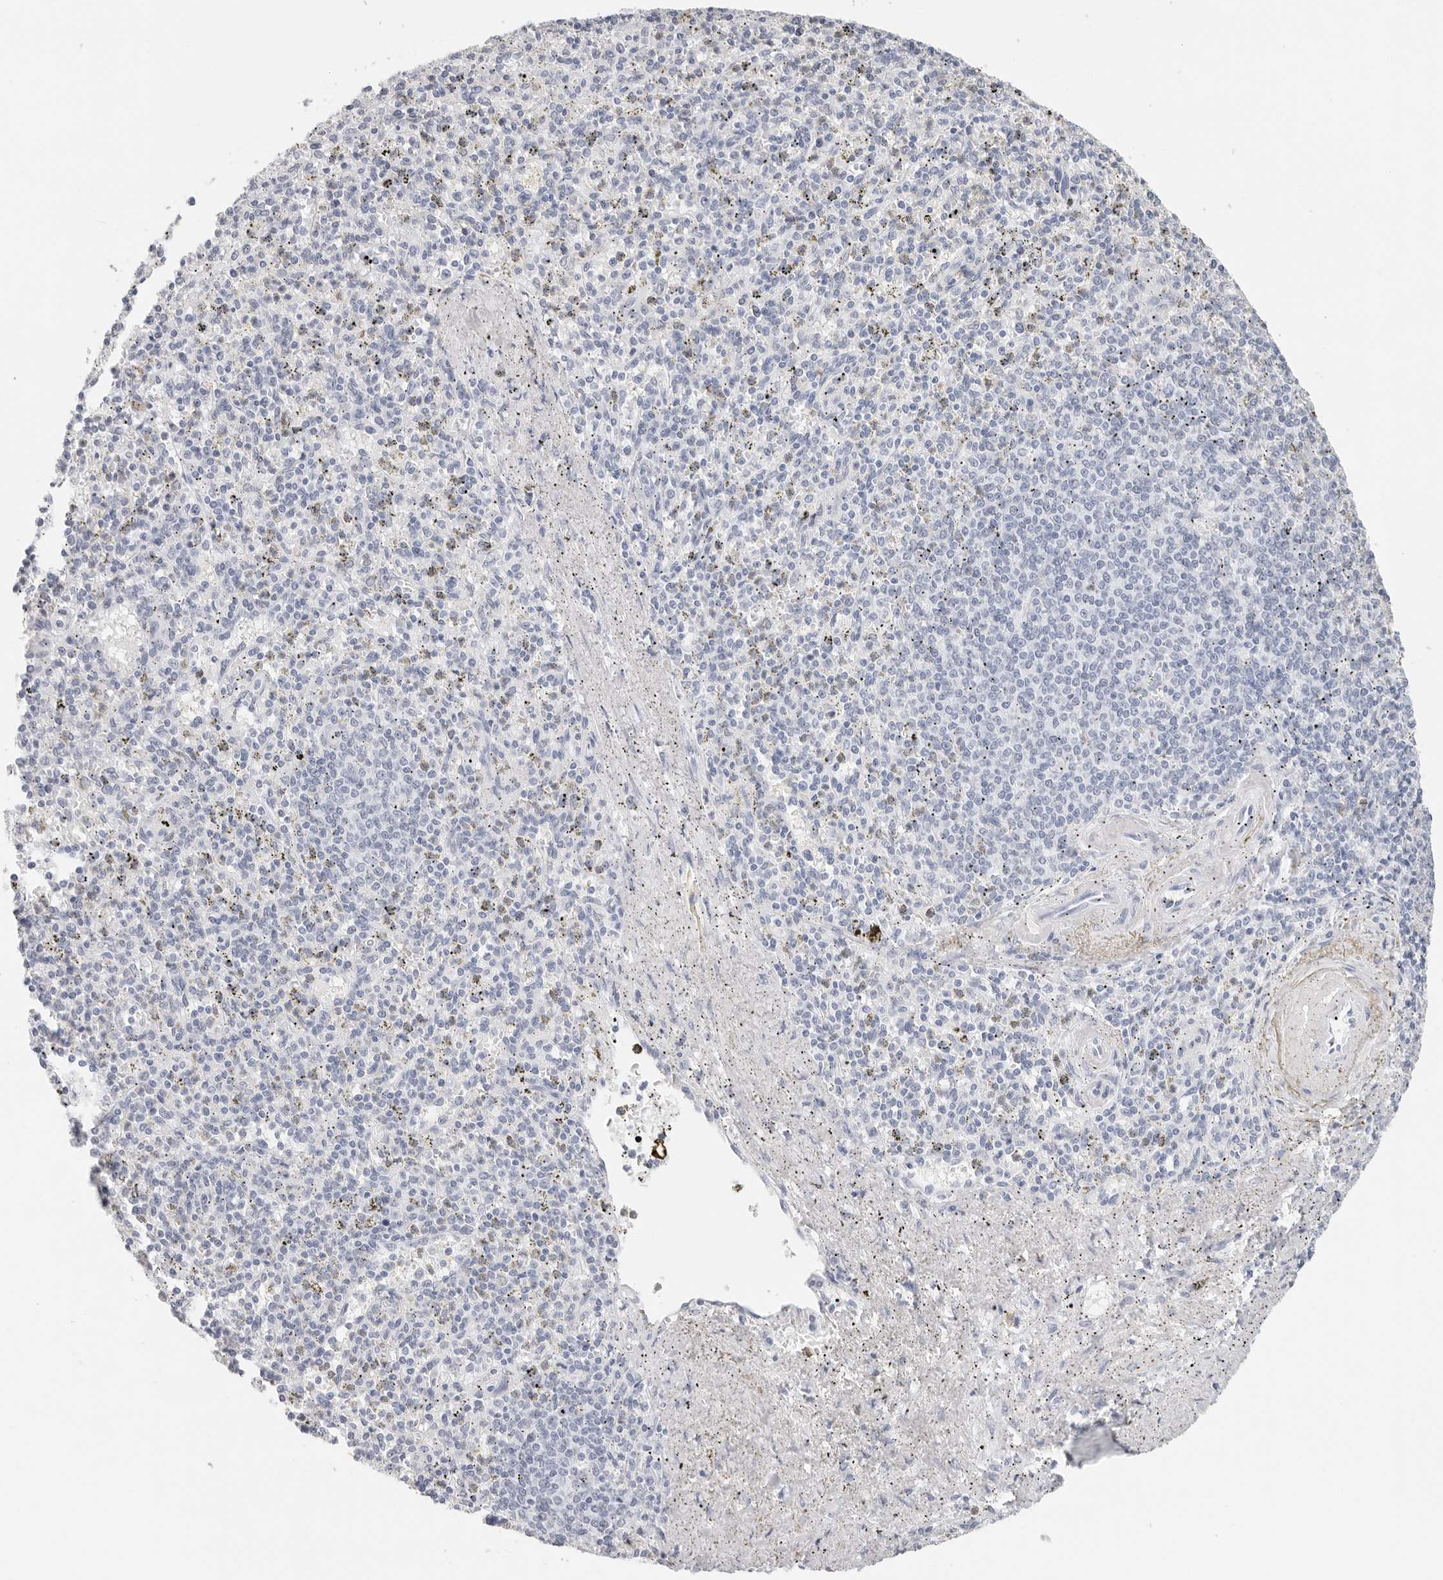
{"staining": {"intensity": "negative", "quantity": "none", "location": "none"}, "tissue": "spleen", "cell_type": "Cells in red pulp", "image_type": "normal", "snomed": [{"axis": "morphology", "description": "Normal tissue, NOS"}, {"axis": "topography", "description": "Spleen"}], "caption": "There is no significant expression in cells in red pulp of spleen. The staining is performed using DAB (3,3'-diaminobenzidine) brown chromogen with nuclei counter-stained in using hematoxylin.", "gene": "CST1", "patient": {"sex": "male", "age": 72}}